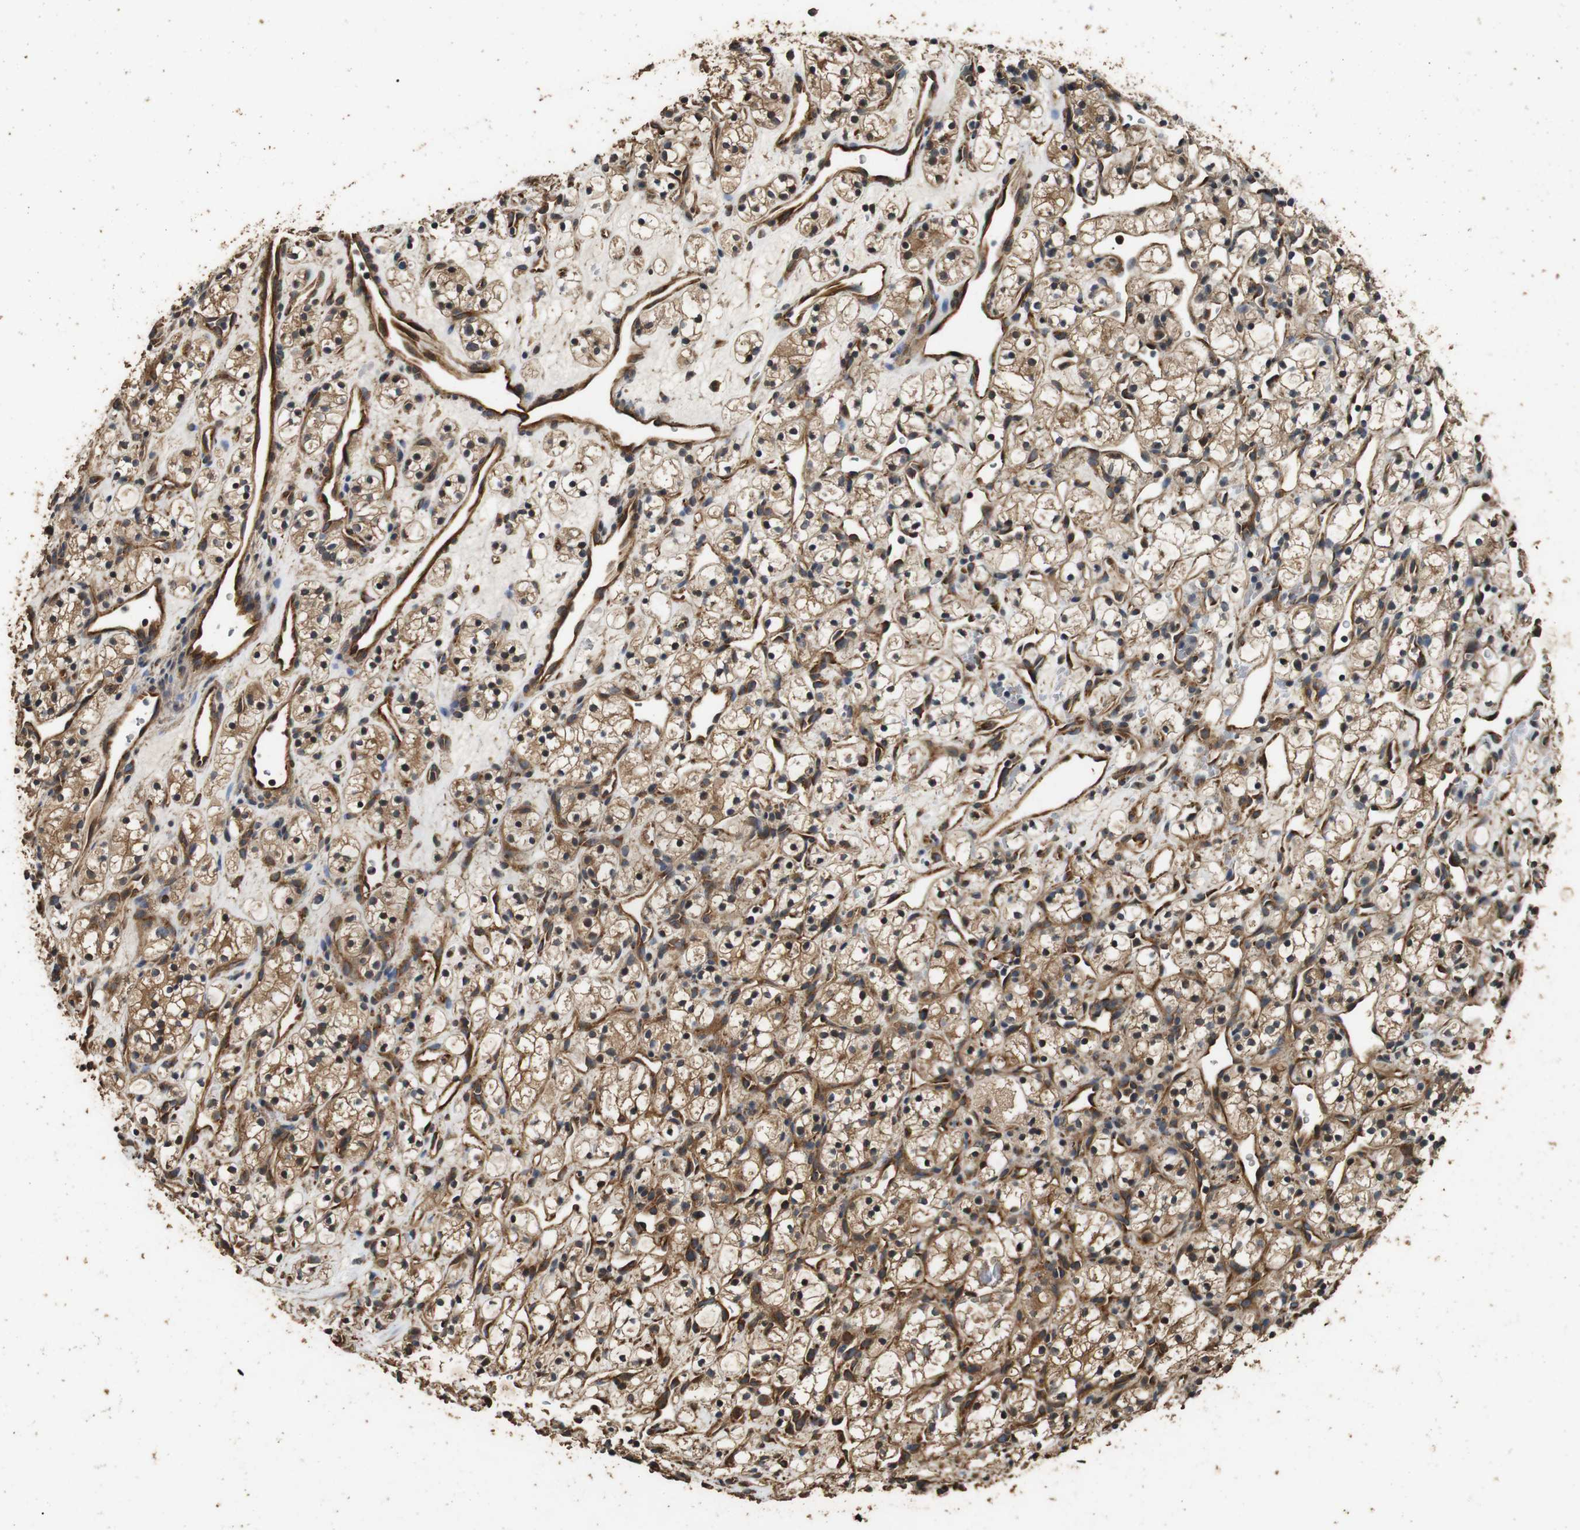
{"staining": {"intensity": "moderate", "quantity": ">75%", "location": "cytoplasmic/membranous"}, "tissue": "renal cancer", "cell_type": "Tumor cells", "image_type": "cancer", "snomed": [{"axis": "morphology", "description": "Adenocarcinoma, NOS"}, {"axis": "topography", "description": "Kidney"}], "caption": "An immunohistochemistry (IHC) histopathology image of tumor tissue is shown. Protein staining in brown highlights moderate cytoplasmic/membranous positivity in renal cancer (adenocarcinoma) within tumor cells.", "gene": "CNPY4", "patient": {"sex": "female", "age": 60}}